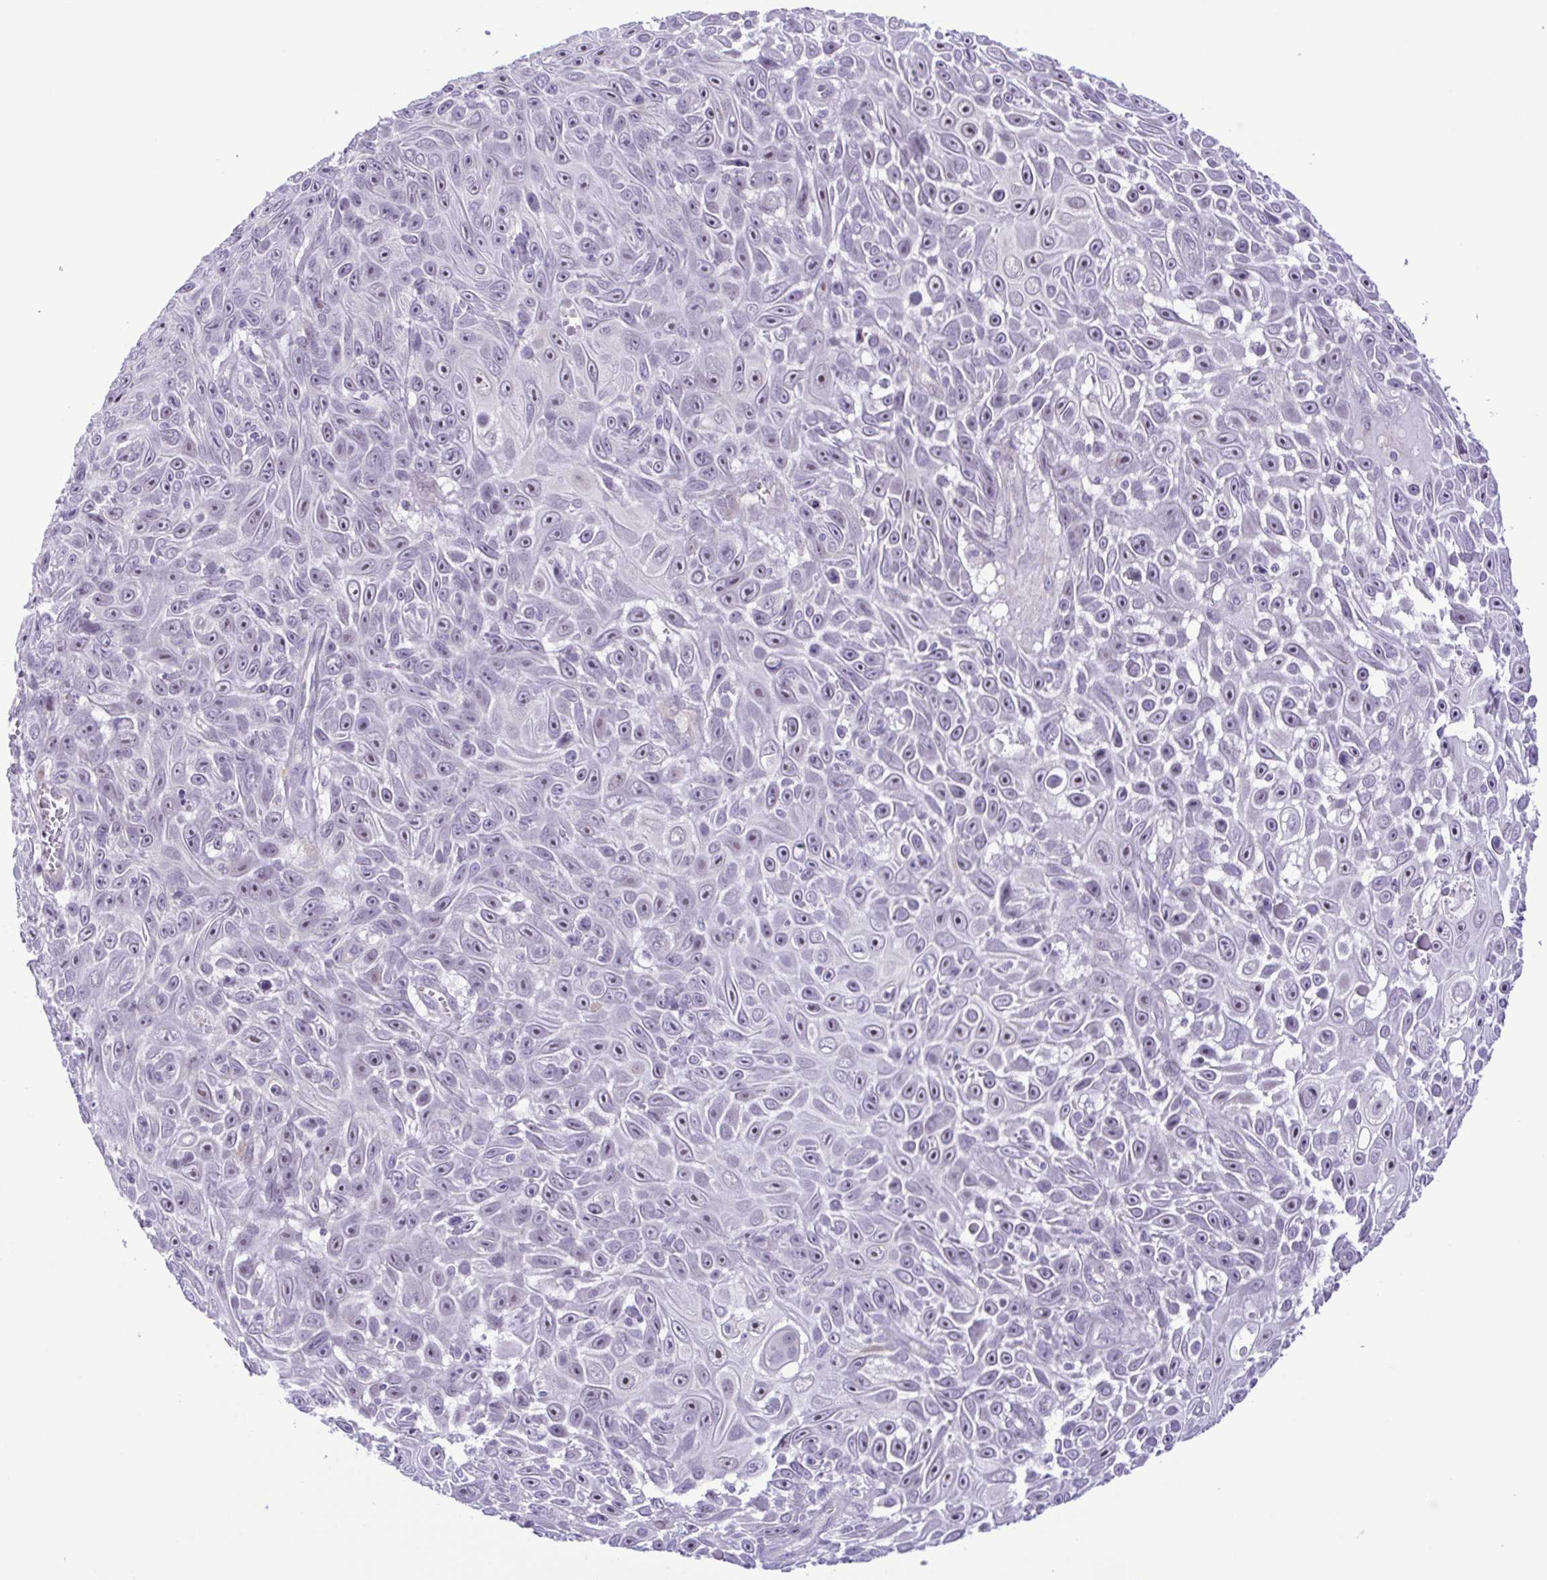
{"staining": {"intensity": "negative", "quantity": "none", "location": "none"}, "tissue": "skin cancer", "cell_type": "Tumor cells", "image_type": "cancer", "snomed": [{"axis": "morphology", "description": "Squamous cell carcinoma, NOS"}, {"axis": "topography", "description": "Skin"}], "caption": "Image shows no significant protein staining in tumor cells of skin squamous cell carcinoma.", "gene": "DCLK2", "patient": {"sex": "male", "age": 82}}